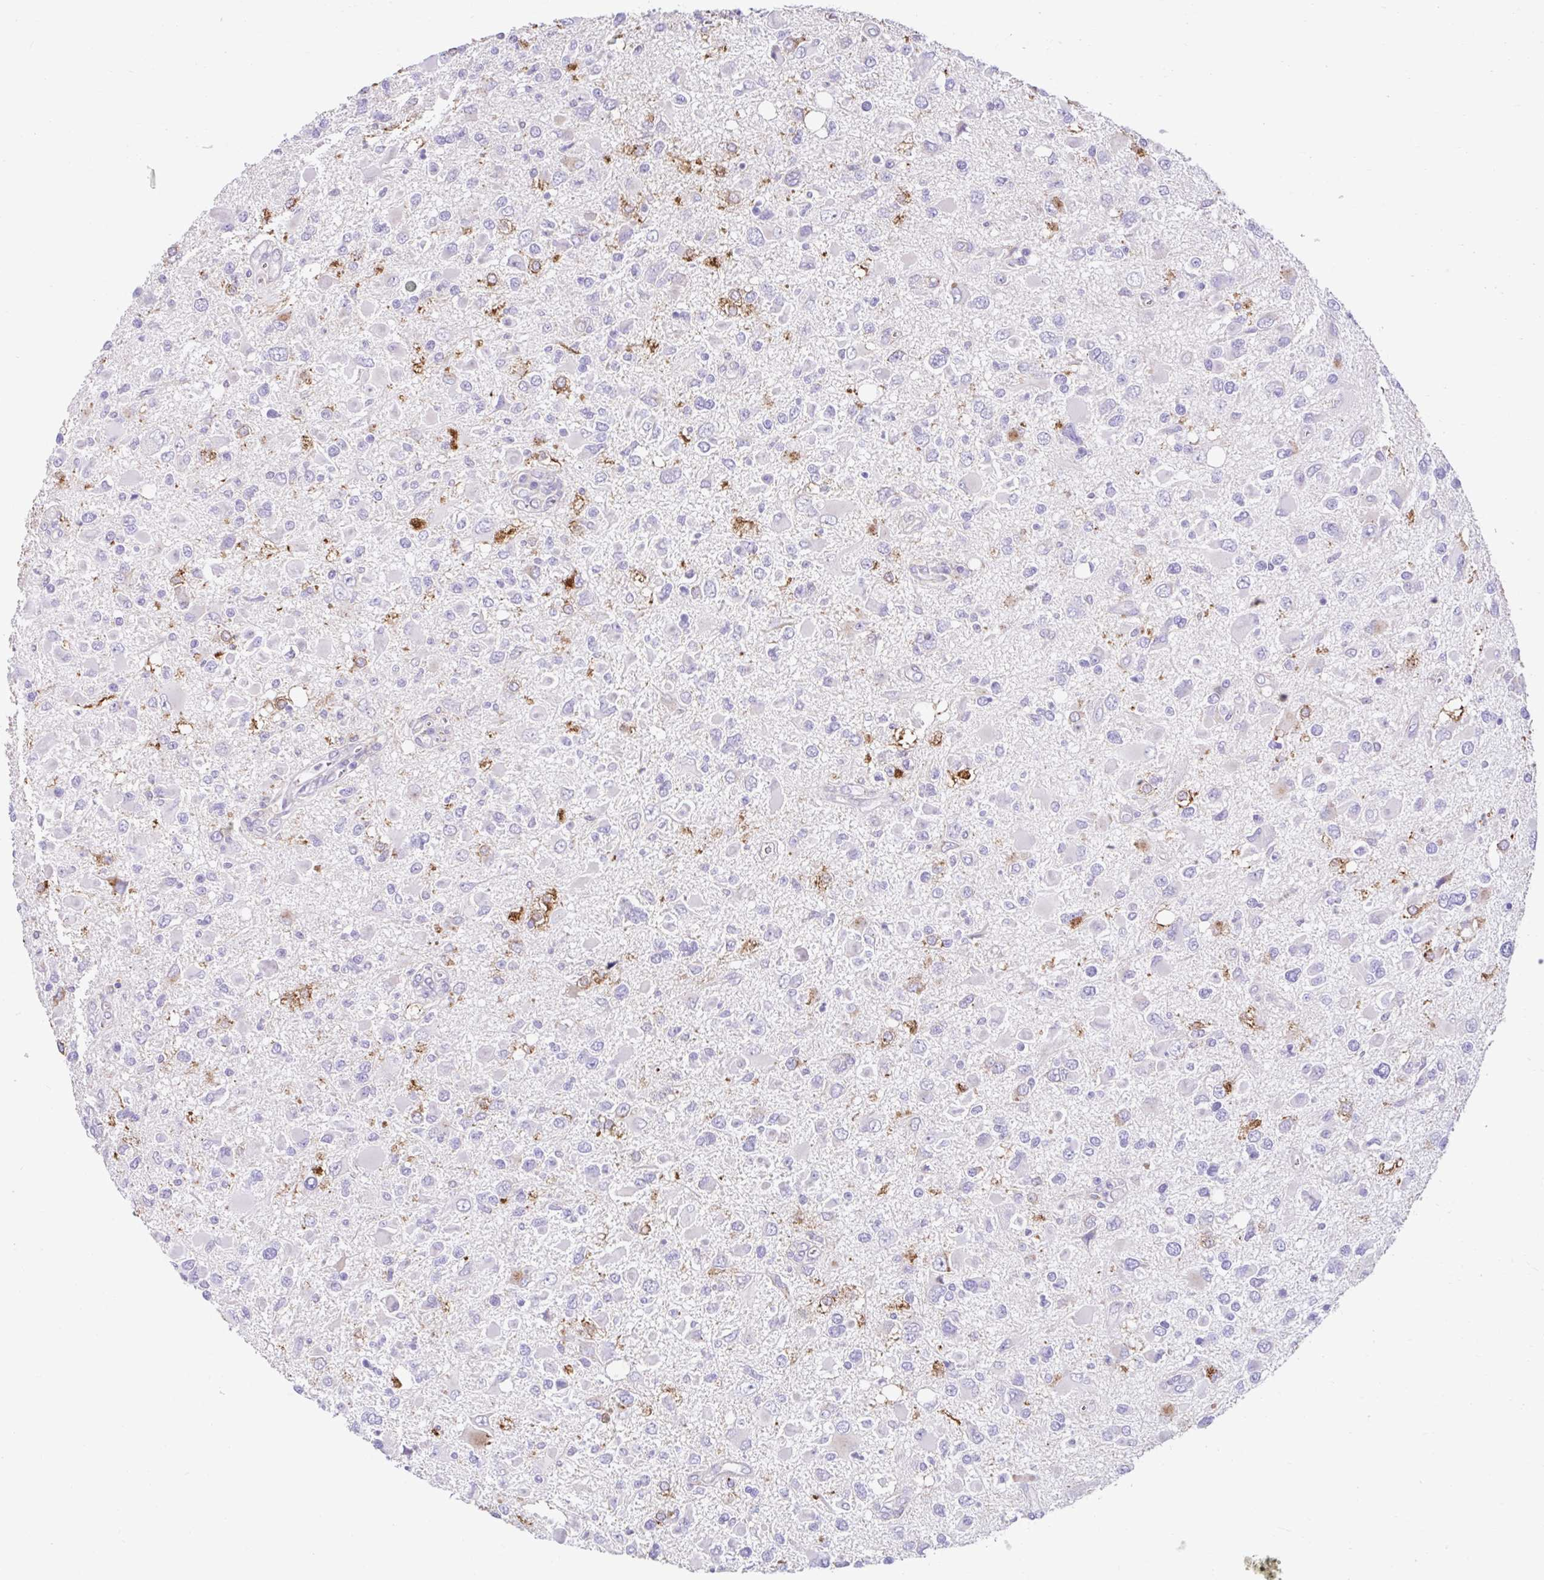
{"staining": {"intensity": "moderate", "quantity": "<25%", "location": "cytoplasmic/membranous"}, "tissue": "glioma", "cell_type": "Tumor cells", "image_type": "cancer", "snomed": [{"axis": "morphology", "description": "Glioma, malignant, High grade"}, {"axis": "topography", "description": "Brain"}], "caption": "Malignant glioma (high-grade) stained for a protein (brown) exhibits moderate cytoplasmic/membranous positive expression in approximately <25% of tumor cells.", "gene": "ZNF33A", "patient": {"sex": "male", "age": 53}}